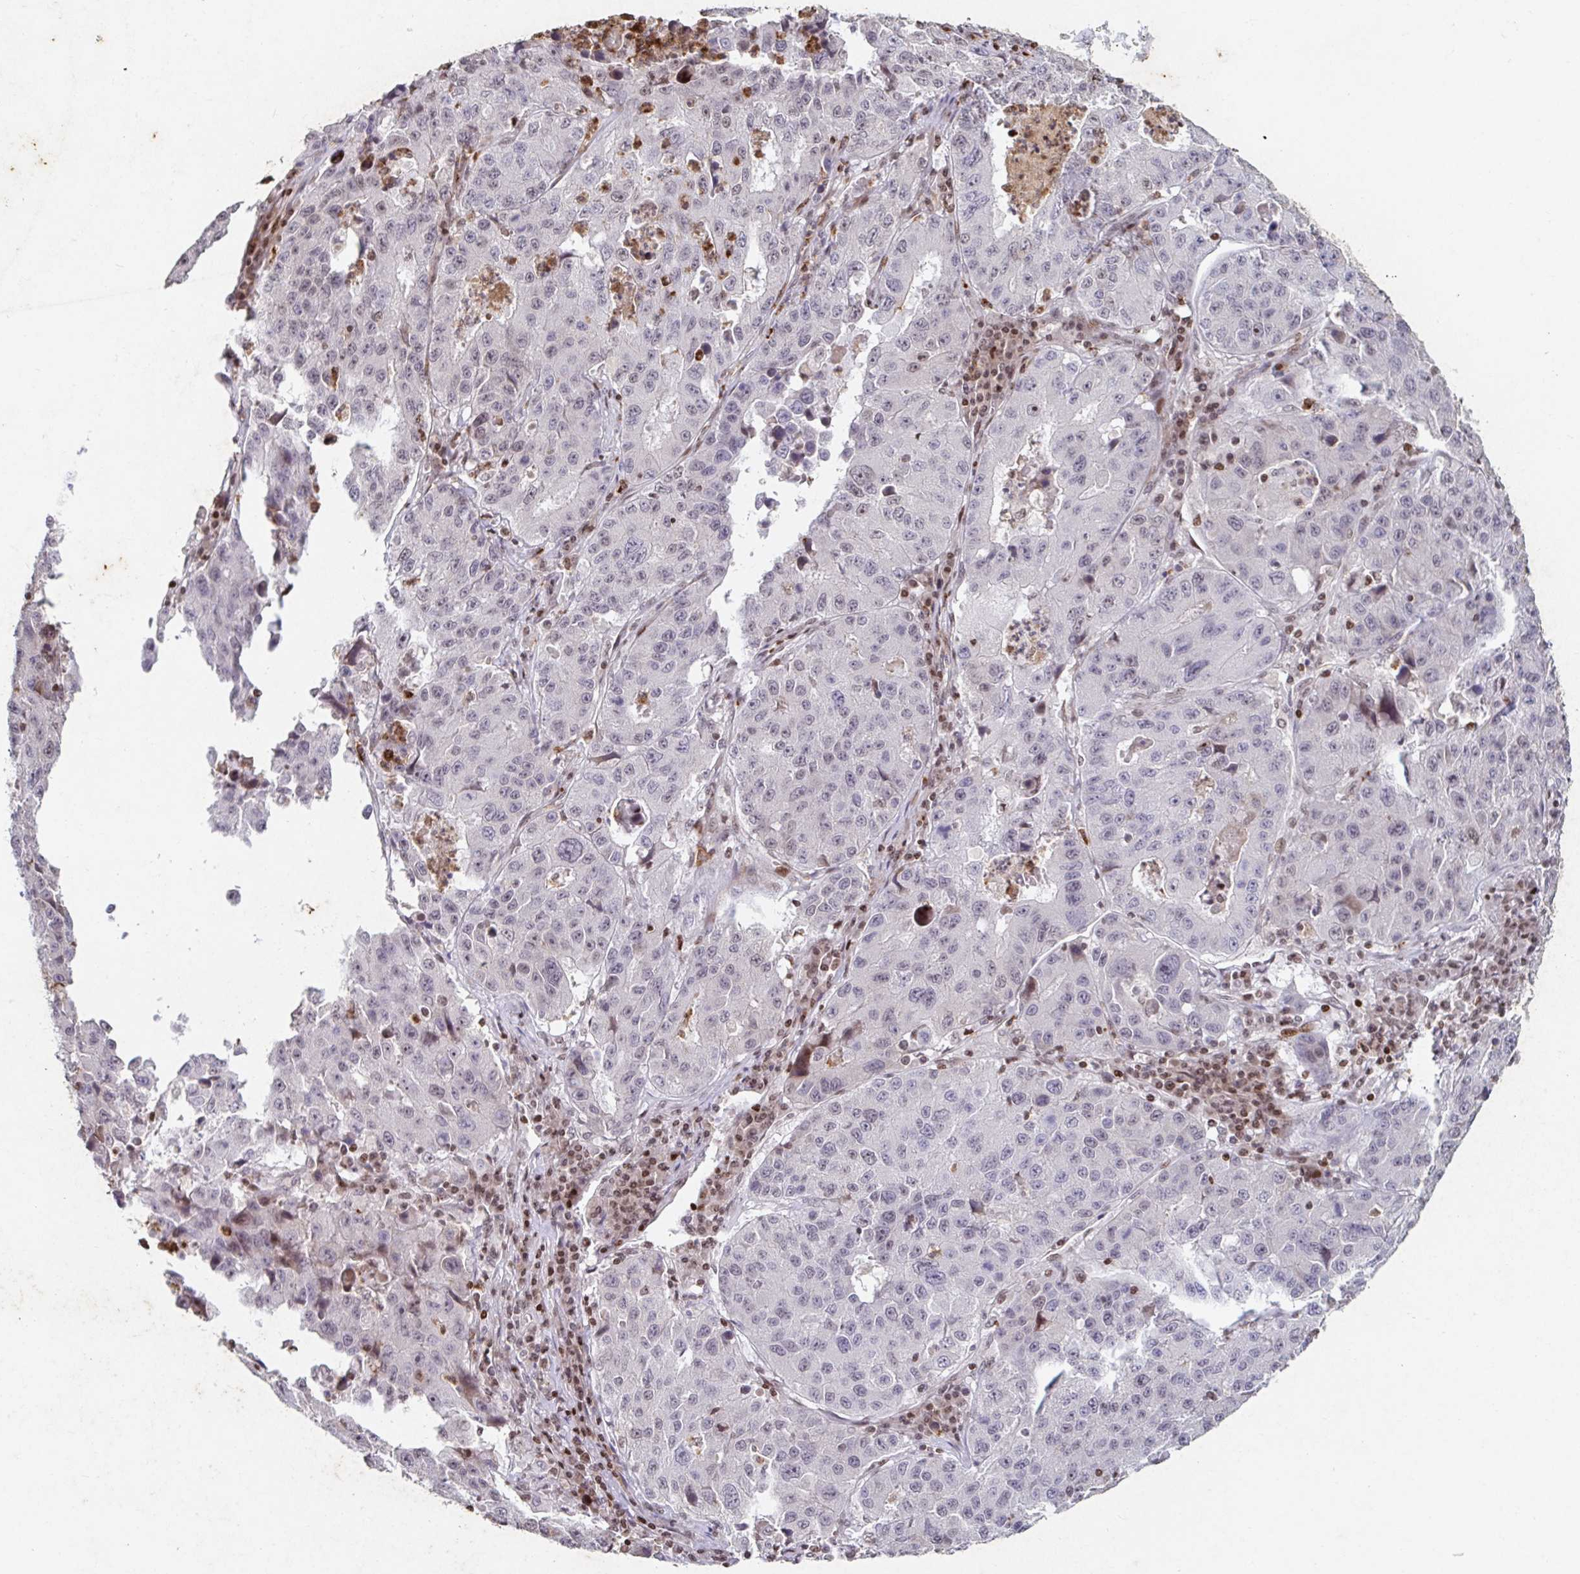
{"staining": {"intensity": "weak", "quantity": "<25%", "location": "nuclear"}, "tissue": "stomach cancer", "cell_type": "Tumor cells", "image_type": "cancer", "snomed": [{"axis": "morphology", "description": "Adenocarcinoma, NOS"}, {"axis": "topography", "description": "Stomach"}], "caption": "This is an IHC histopathology image of stomach adenocarcinoma. There is no expression in tumor cells.", "gene": "C19orf53", "patient": {"sex": "male", "age": 71}}